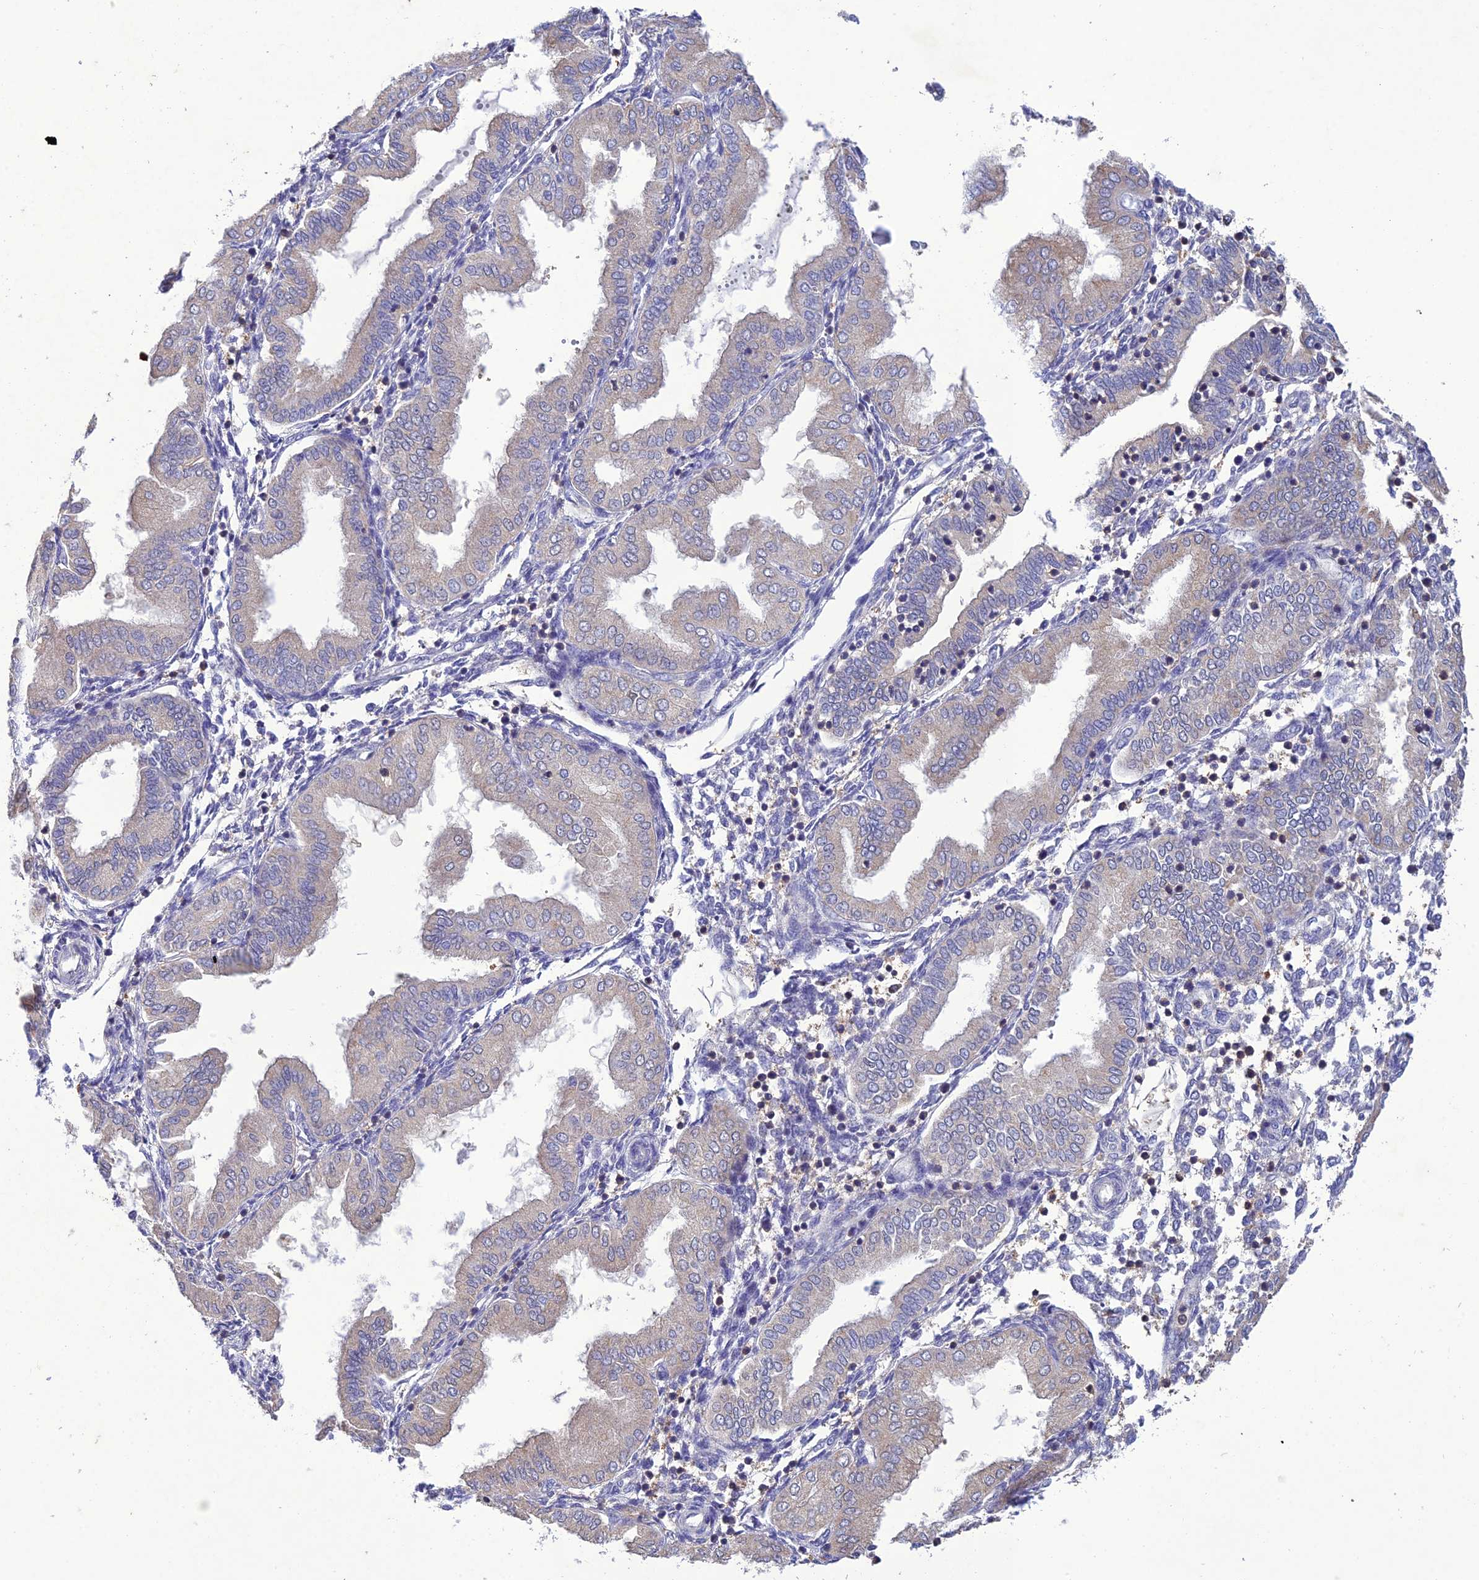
{"staining": {"intensity": "negative", "quantity": "none", "location": "none"}, "tissue": "endometrium", "cell_type": "Cells in endometrial stroma", "image_type": "normal", "snomed": [{"axis": "morphology", "description": "Normal tissue, NOS"}, {"axis": "topography", "description": "Endometrium"}], "caption": "An image of endometrium stained for a protein reveals no brown staining in cells in endometrial stroma. (Immunohistochemistry (ihc), brightfield microscopy, high magnification).", "gene": "SNX24", "patient": {"sex": "female", "age": 53}}